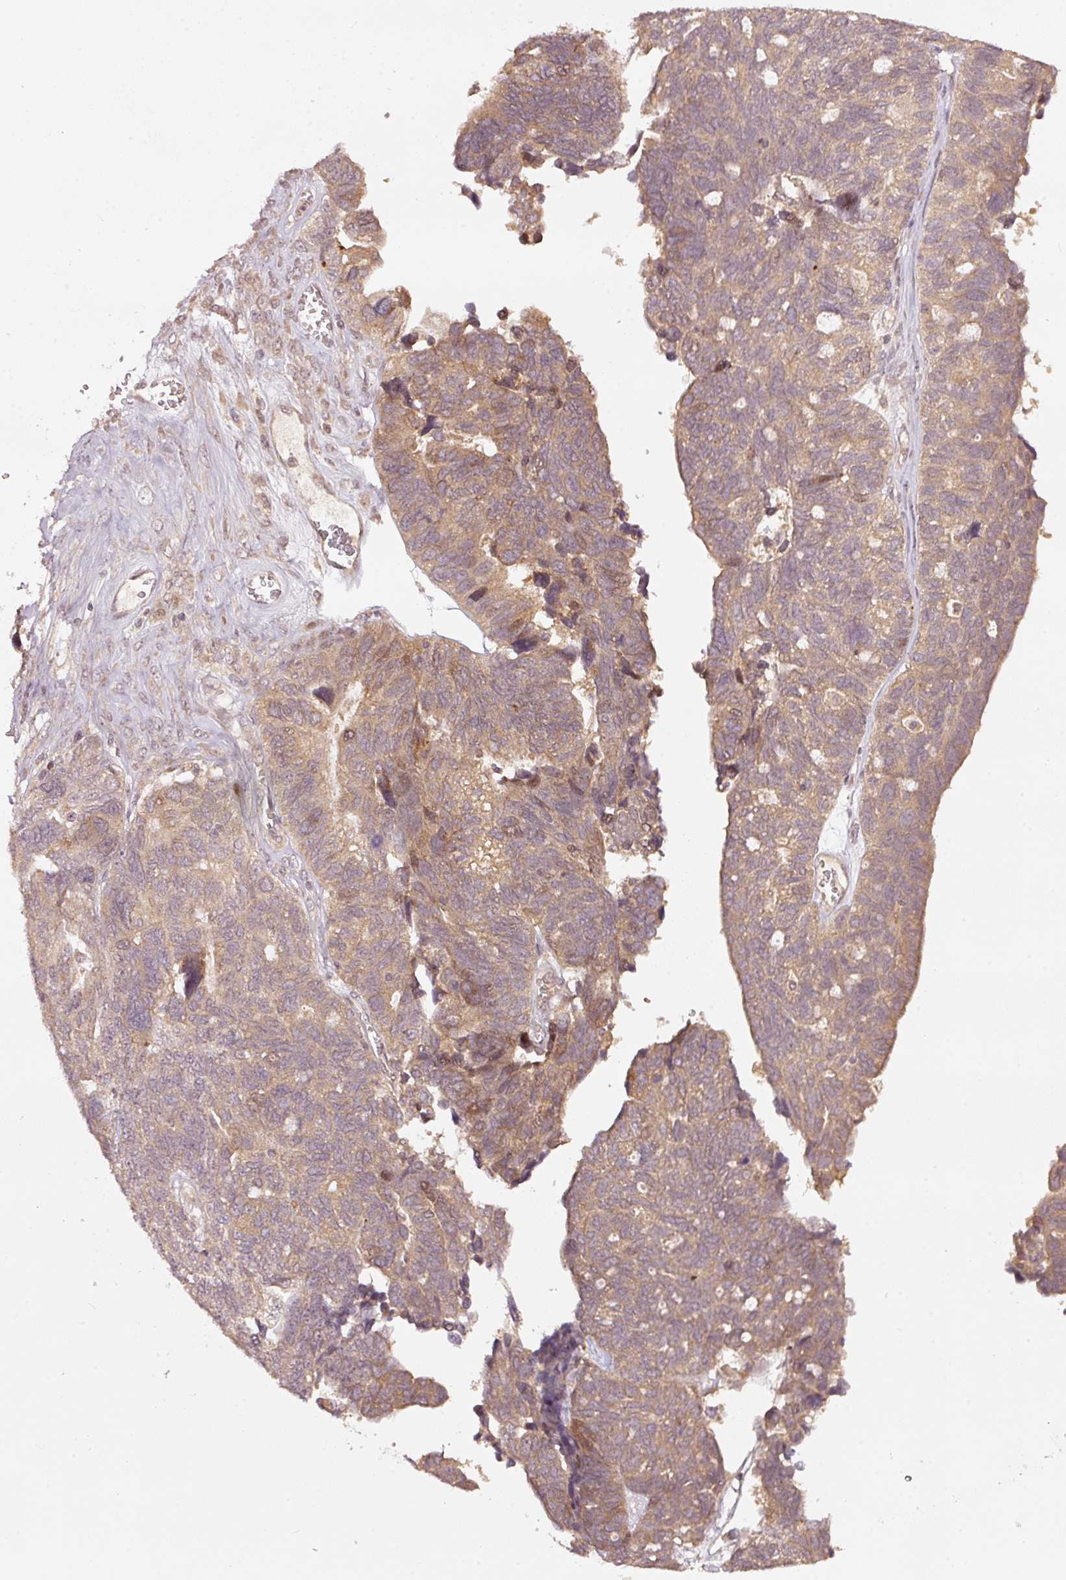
{"staining": {"intensity": "moderate", "quantity": ">75%", "location": "cytoplasmic/membranous"}, "tissue": "ovarian cancer", "cell_type": "Tumor cells", "image_type": "cancer", "snomed": [{"axis": "morphology", "description": "Cystadenocarcinoma, serous, NOS"}, {"axis": "topography", "description": "Ovary"}], "caption": "Ovarian cancer stained with immunohistochemistry exhibits moderate cytoplasmic/membranous positivity in about >75% of tumor cells. The protein of interest is shown in brown color, while the nuclei are stained blue.", "gene": "PCDHB1", "patient": {"sex": "female", "age": 79}}